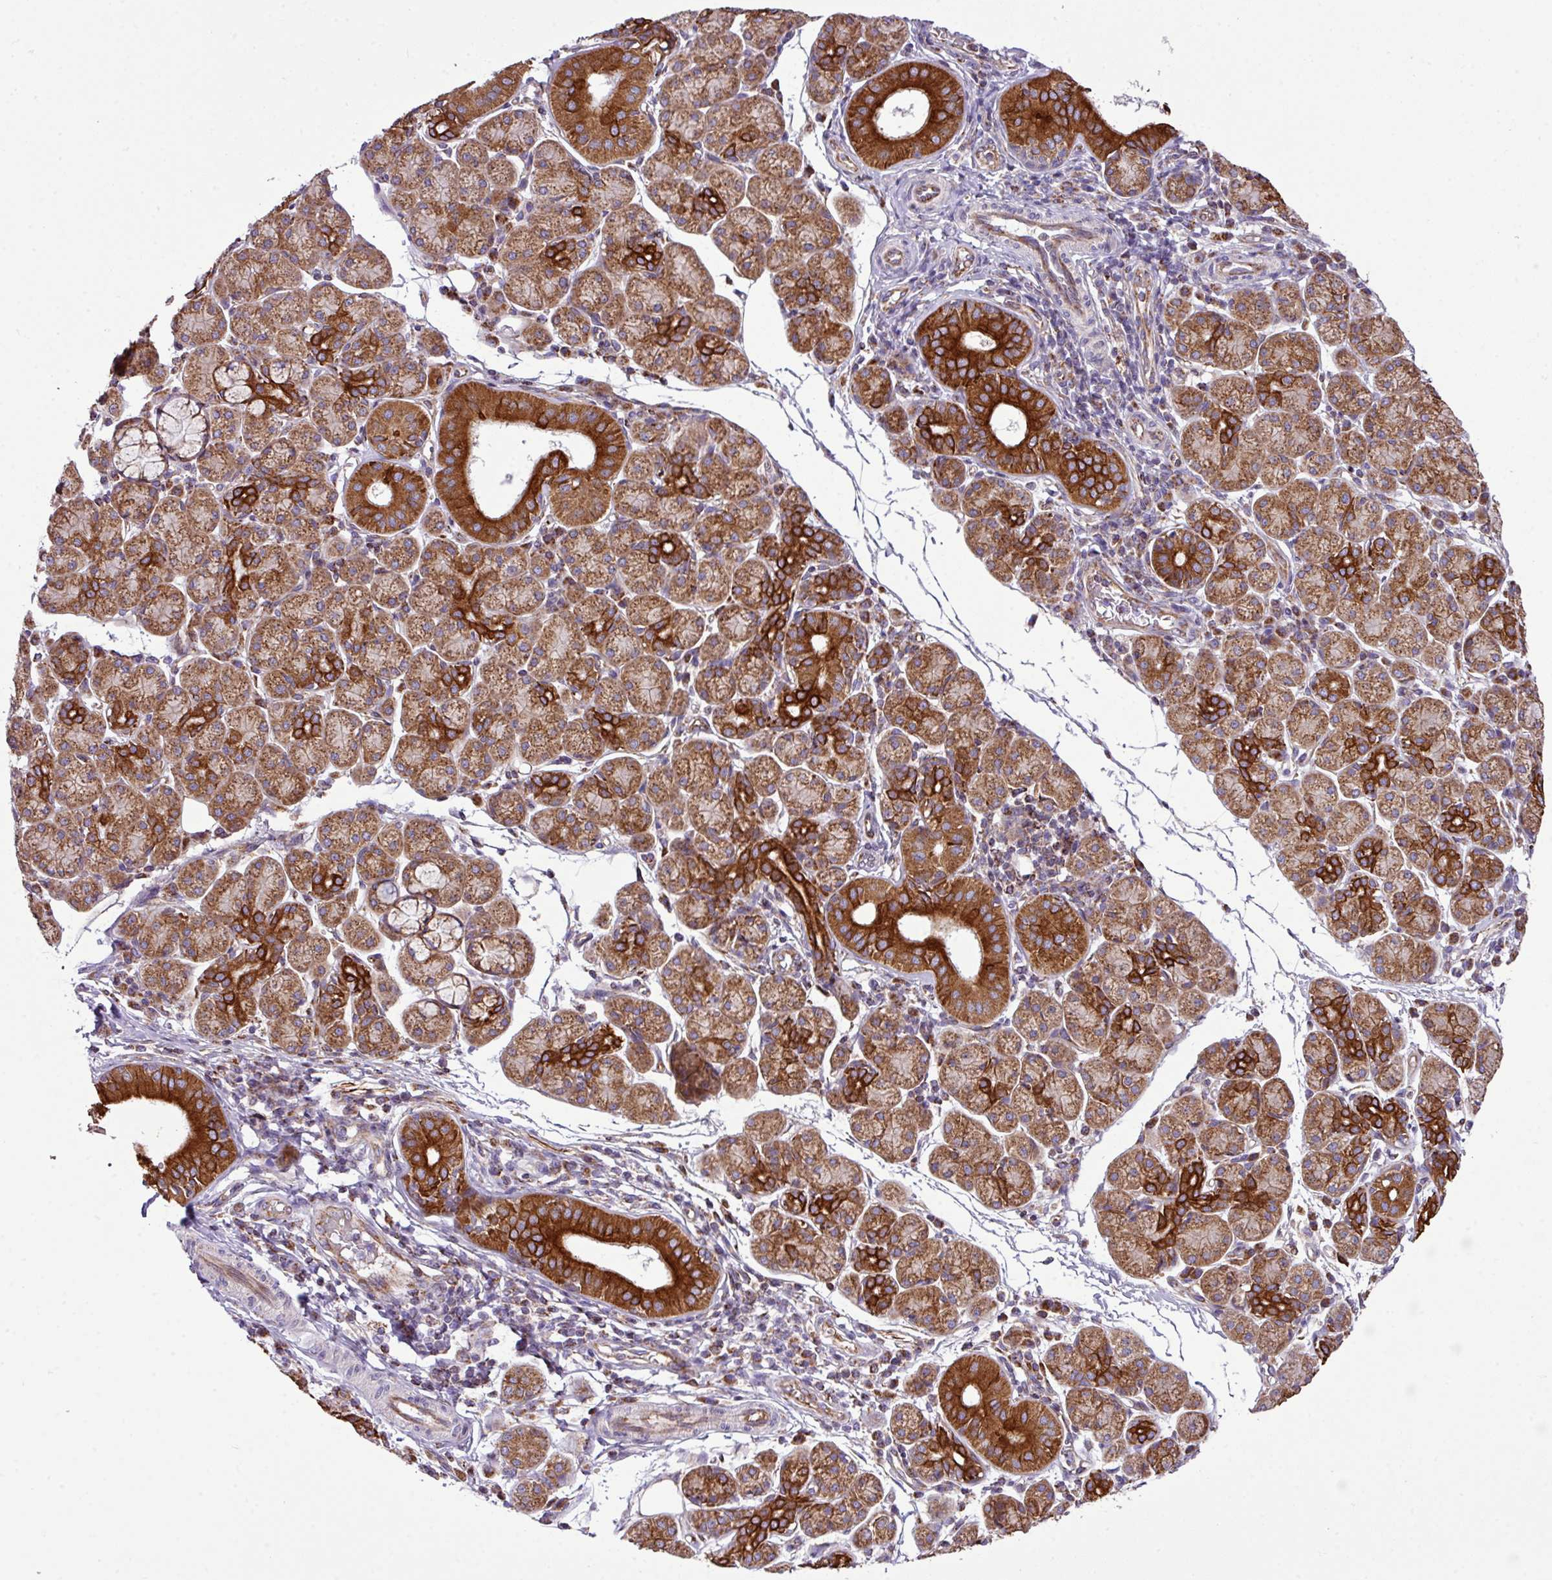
{"staining": {"intensity": "strong", "quantity": "25%-75%", "location": "cytoplasmic/membranous"}, "tissue": "salivary gland", "cell_type": "Glandular cells", "image_type": "normal", "snomed": [{"axis": "morphology", "description": "Normal tissue, NOS"}, {"axis": "morphology", "description": "Inflammation, NOS"}, {"axis": "topography", "description": "Lymph node"}, {"axis": "topography", "description": "Salivary gland"}], "caption": "The micrograph shows staining of unremarkable salivary gland, revealing strong cytoplasmic/membranous protein positivity (brown color) within glandular cells.", "gene": "ZNF569", "patient": {"sex": "male", "age": 3}}